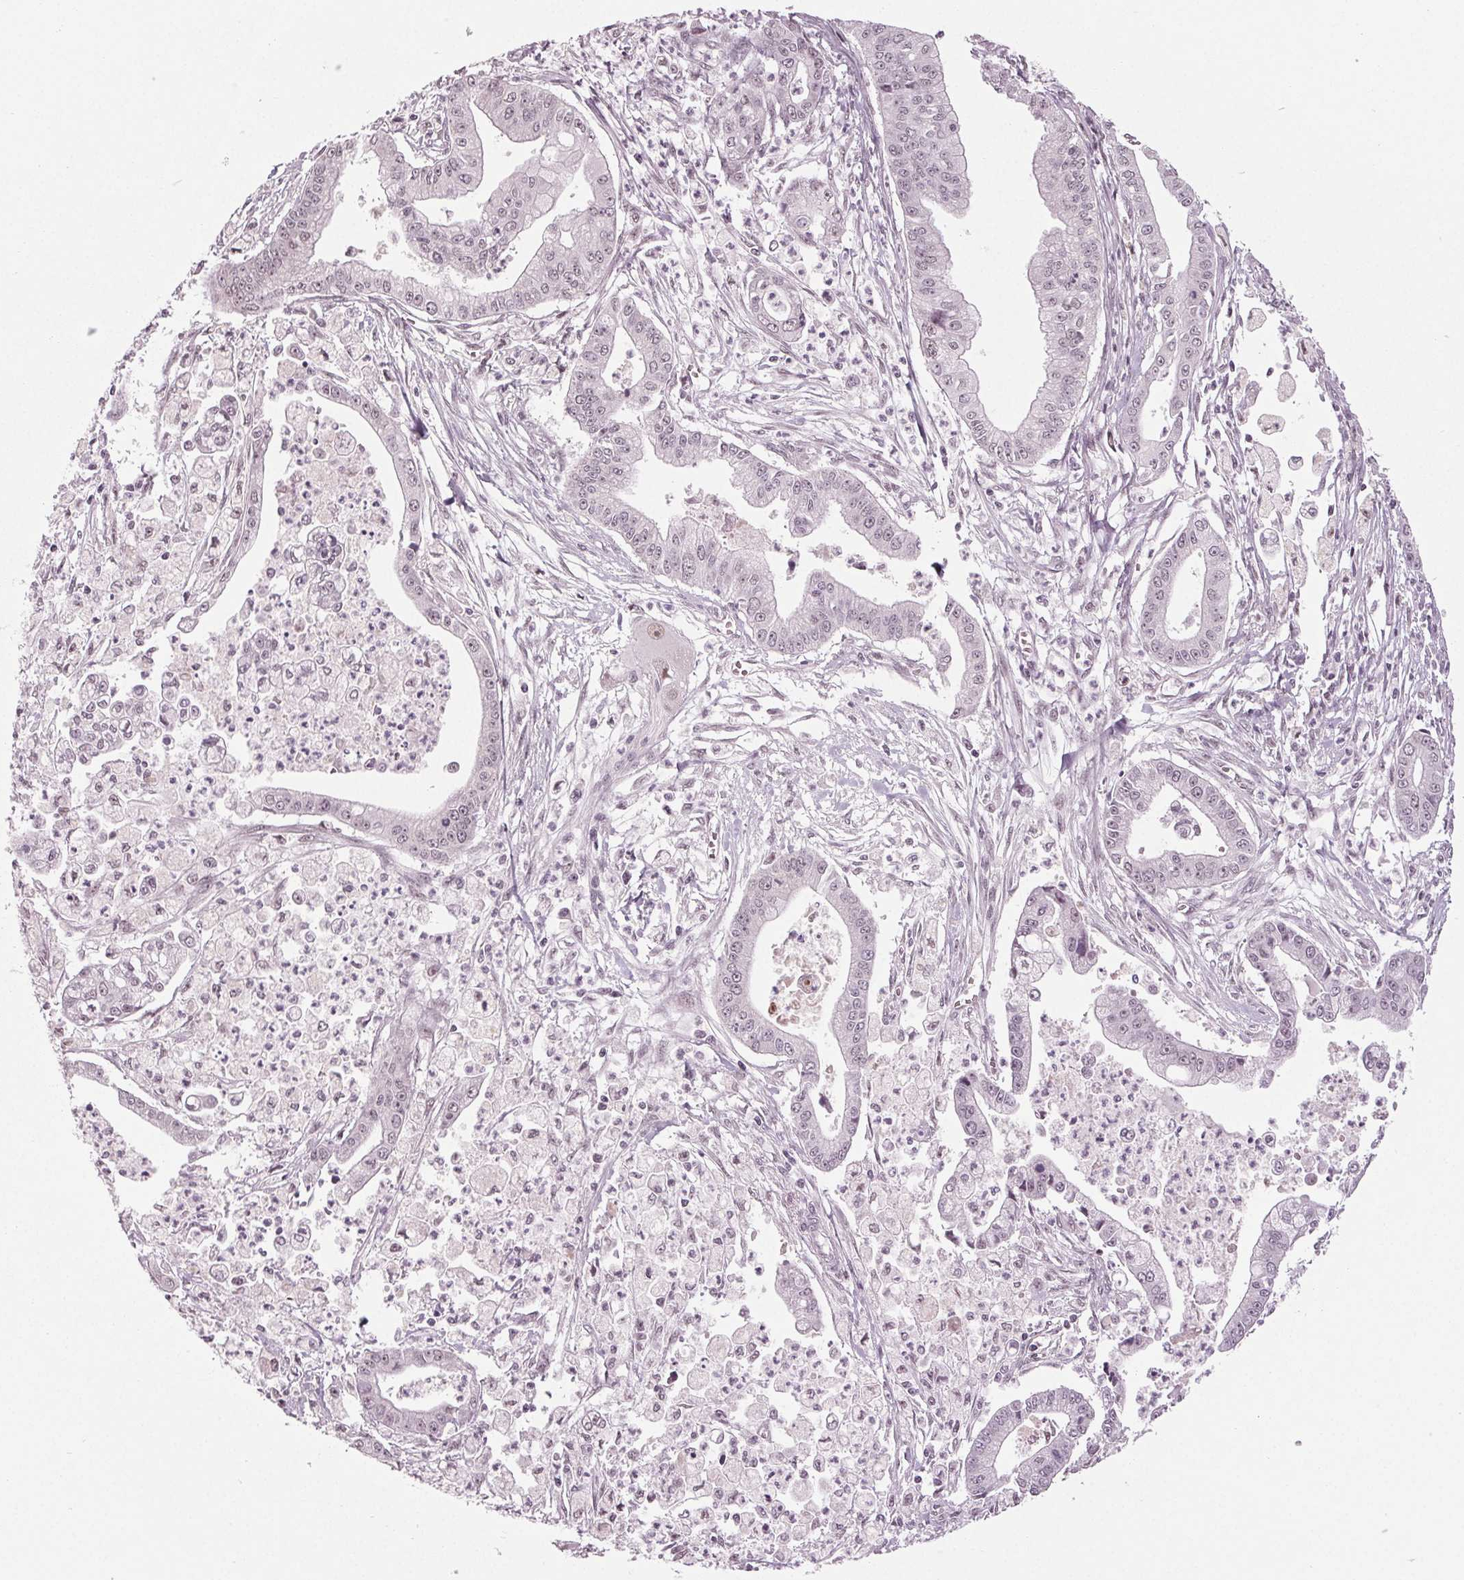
{"staining": {"intensity": "negative", "quantity": "none", "location": "none"}, "tissue": "pancreatic cancer", "cell_type": "Tumor cells", "image_type": "cancer", "snomed": [{"axis": "morphology", "description": "Adenocarcinoma, NOS"}, {"axis": "topography", "description": "Pancreas"}], "caption": "Tumor cells are negative for protein expression in human pancreatic cancer (adenocarcinoma).", "gene": "DDX41", "patient": {"sex": "female", "age": 65}}